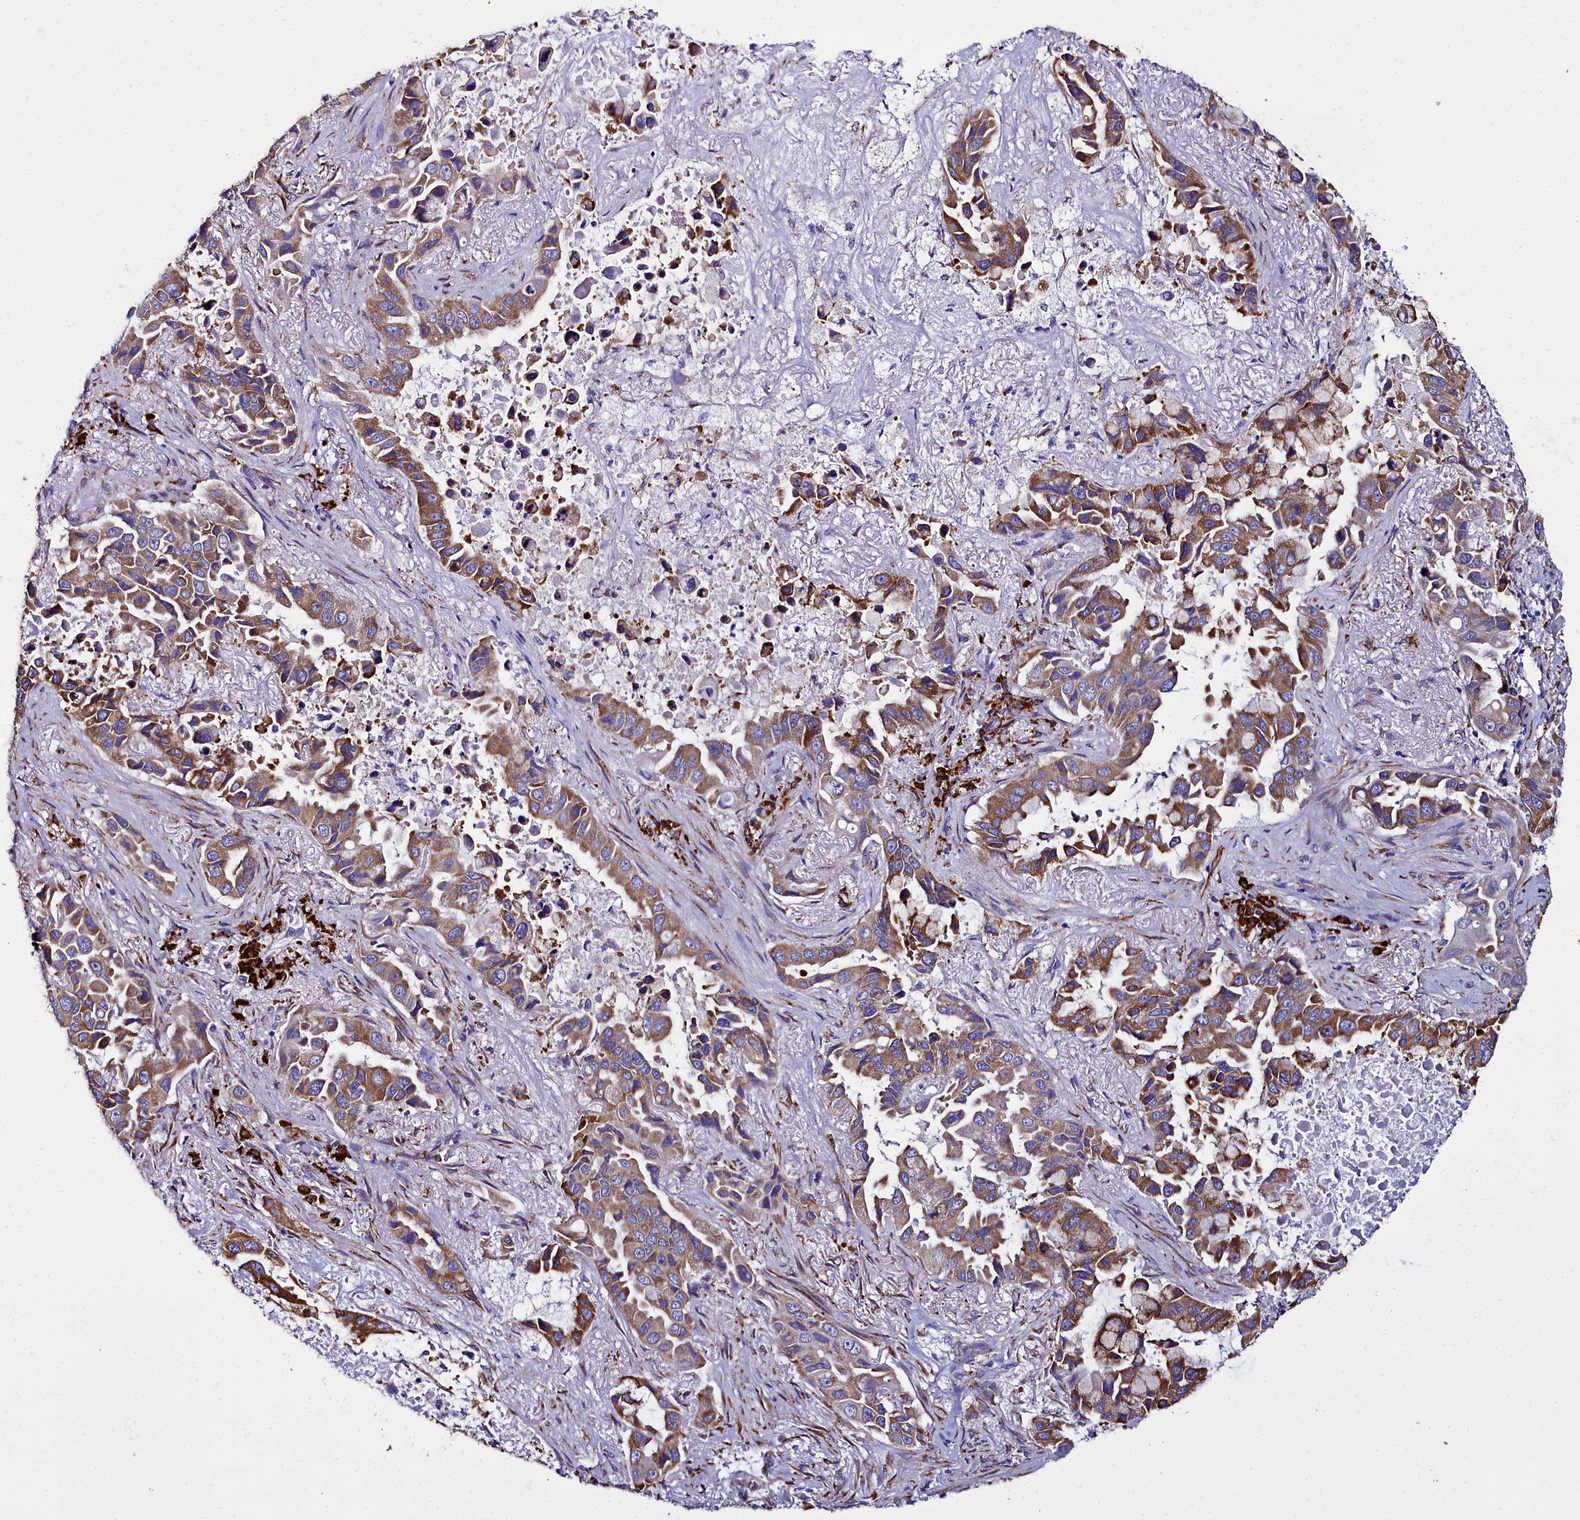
{"staining": {"intensity": "moderate", "quantity": ">75%", "location": "cytoplasmic/membranous"}, "tissue": "lung cancer", "cell_type": "Tumor cells", "image_type": "cancer", "snomed": [{"axis": "morphology", "description": "Adenocarcinoma, NOS"}, {"axis": "topography", "description": "Lung"}], "caption": "There is medium levels of moderate cytoplasmic/membranous expression in tumor cells of lung adenocarcinoma, as demonstrated by immunohistochemical staining (brown color).", "gene": "TXNDC5", "patient": {"sex": "male", "age": 64}}